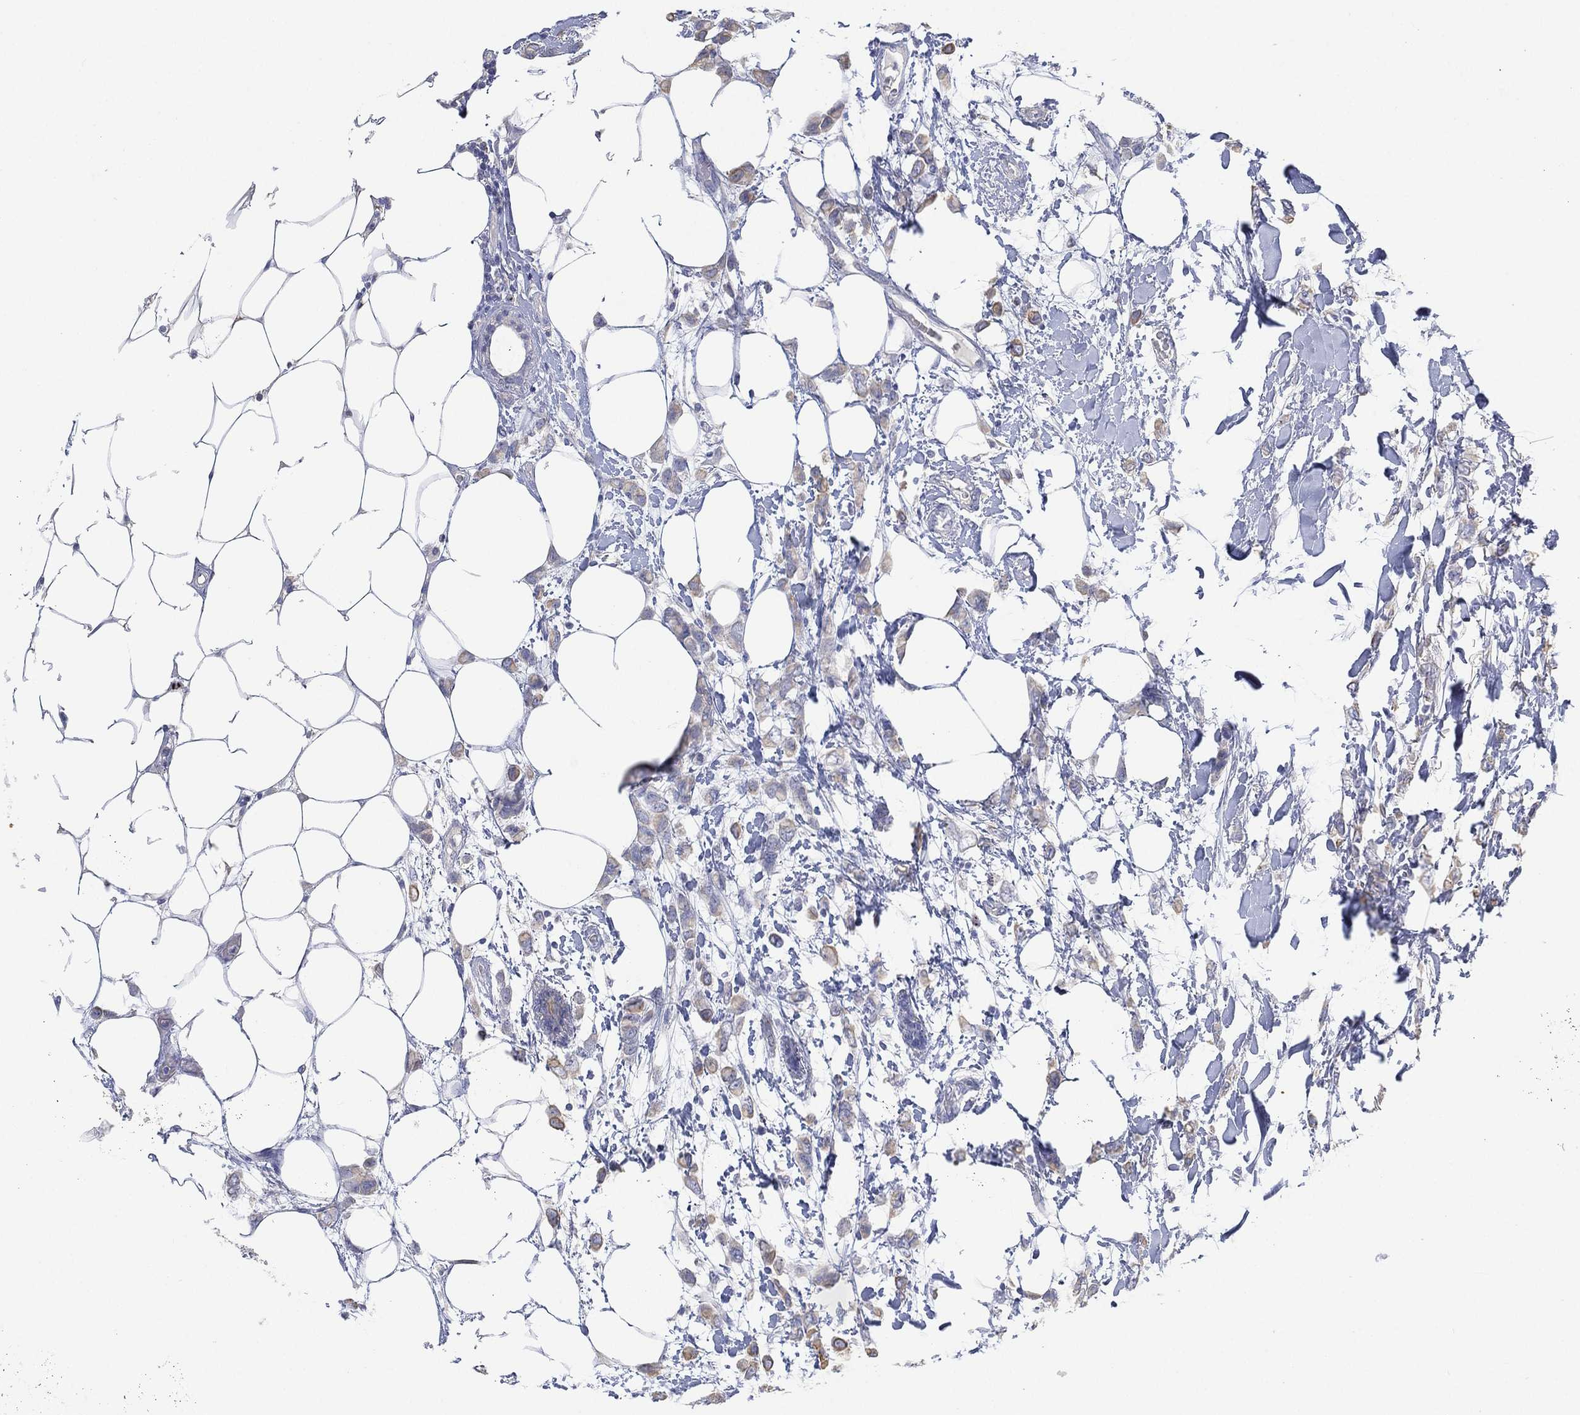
{"staining": {"intensity": "weak", "quantity": ">75%", "location": "cytoplasmic/membranous"}, "tissue": "breast cancer", "cell_type": "Tumor cells", "image_type": "cancer", "snomed": [{"axis": "morphology", "description": "Lobular carcinoma"}, {"axis": "topography", "description": "Breast"}], "caption": "A histopathology image showing weak cytoplasmic/membranous positivity in approximately >75% of tumor cells in breast cancer, as visualized by brown immunohistochemical staining.", "gene": "FMO1", "patient": {"sex": "female", "age": 66}}